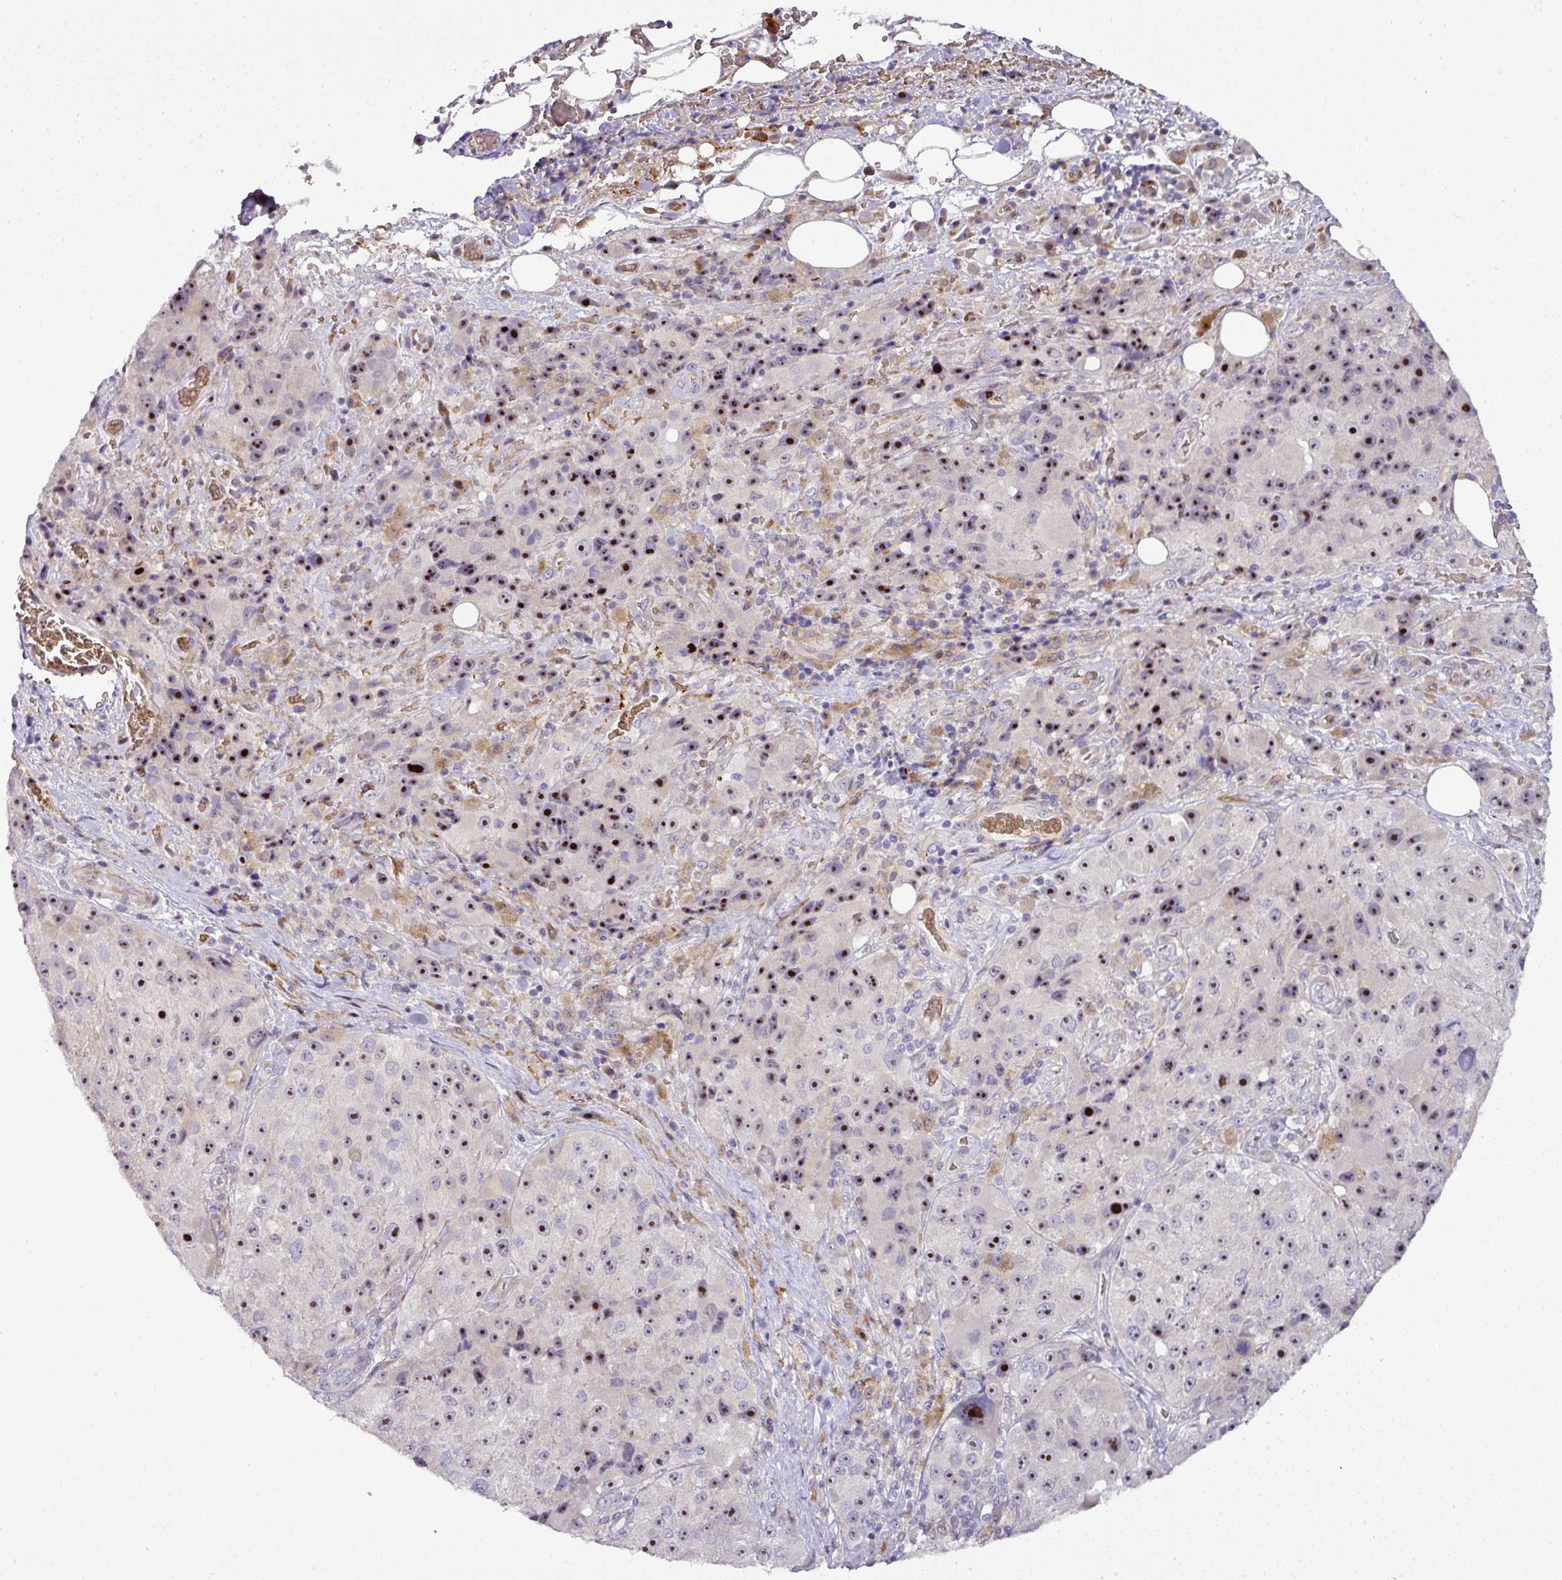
{"staining": {"intensity": "strong", "quantity": ">75%", "location": "nuclear"}, "tissue": "melanoma", "cell_type": "Tumor cells", "image_type": "cancer", "snomed": [{"axis": "morphology", "description": "Malignant melanoma, Metastatic site"}, {"axis": "topography", "description": "Lymph node"}], "caption": "High-magnification brightfield microscopy of malignant melanoma (metastatic site) stained with DAB (brown) and counterstained with hematoxylin (blue). tumor cells exhibit strong nuclear positivity is identified in about>75% of cells. The staining is performed using DAB (3,3'-diaminobenzidine) brown chromogen to label protein expression. The nuclei are counter-stained blue using hematoxylin.", "gene": "ATP6V1F", "patient": {"sex": "male", "age": 62}}